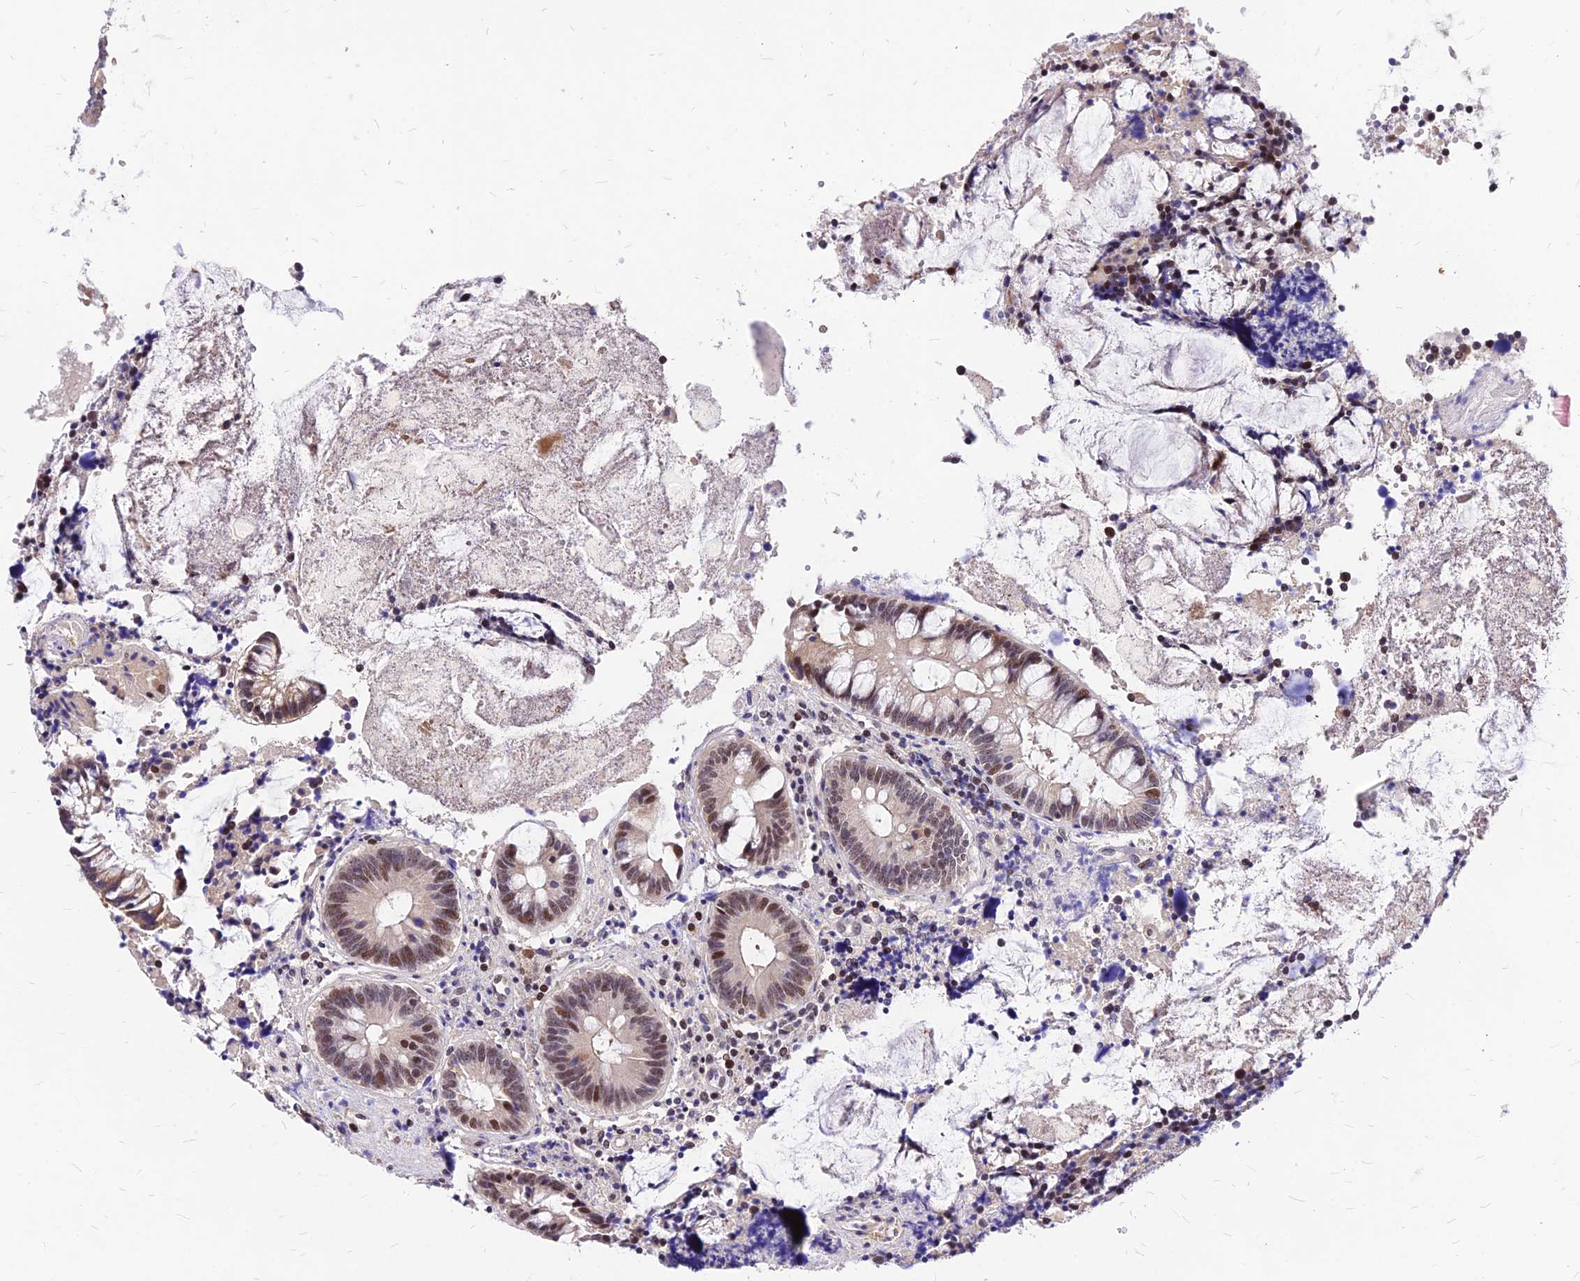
{"staining": {"intensity": "moderate", "quantity": "25%-75%", "location": "cytoplasmic/membranous,nuclear"}, "tissue": "appendix", "cell_type": "Glandular cells", "image_type": "normal", "snomed": [{"axis": "morphology", "description": "Normal tissue, NOS"}, {"axis": "topography", "description": "Appendix"}], "caption": "Glandular cells demonstrate medium levels of moderate cytoplasmic/membranous,nuclear positivity in about 25%-75% of cells in unremarkable human appendix.", "gene": "DDX55", "patient": {"sex": "female", "age": 54}}